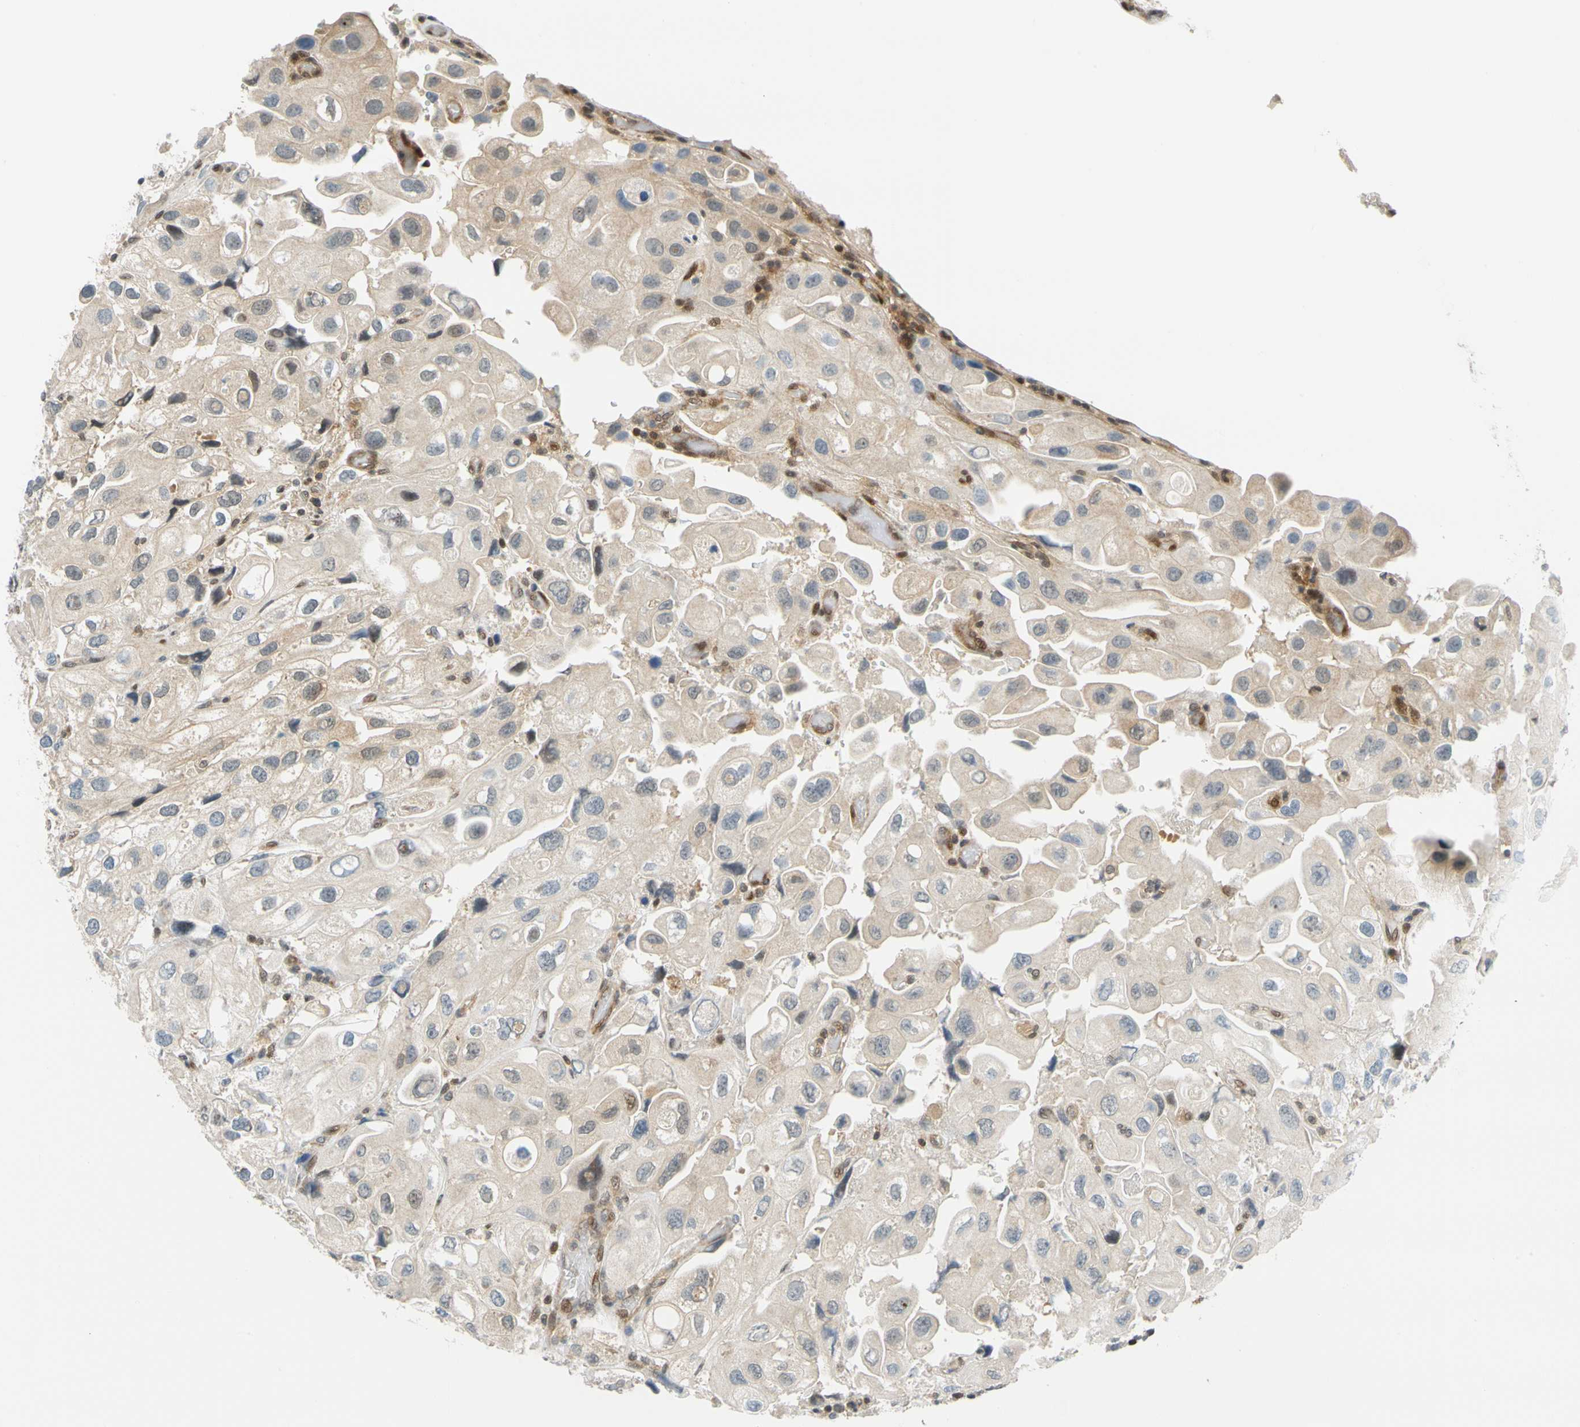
{"staining": {"intensity": "weak", "quantity": "25%-75%", "location": "cytoplasmic/membranous"}, "tissue": "urothelial cancer", "cell_type": "Tumor cells", "image_type": "cancer", "snomed": [{"axis": "morphology", "description": "Urothelial carcinoma, High grade"}, {"axis": "topography", "description": "Urinary bladder"}], "caption": "This is an image of IHC staining of urothelial cancer, which shows weak positivity in the cytoplasmic/membranous of tumor cells.", "gene": "MAPK9", "patient": {"sex": "female", "age": 64}}